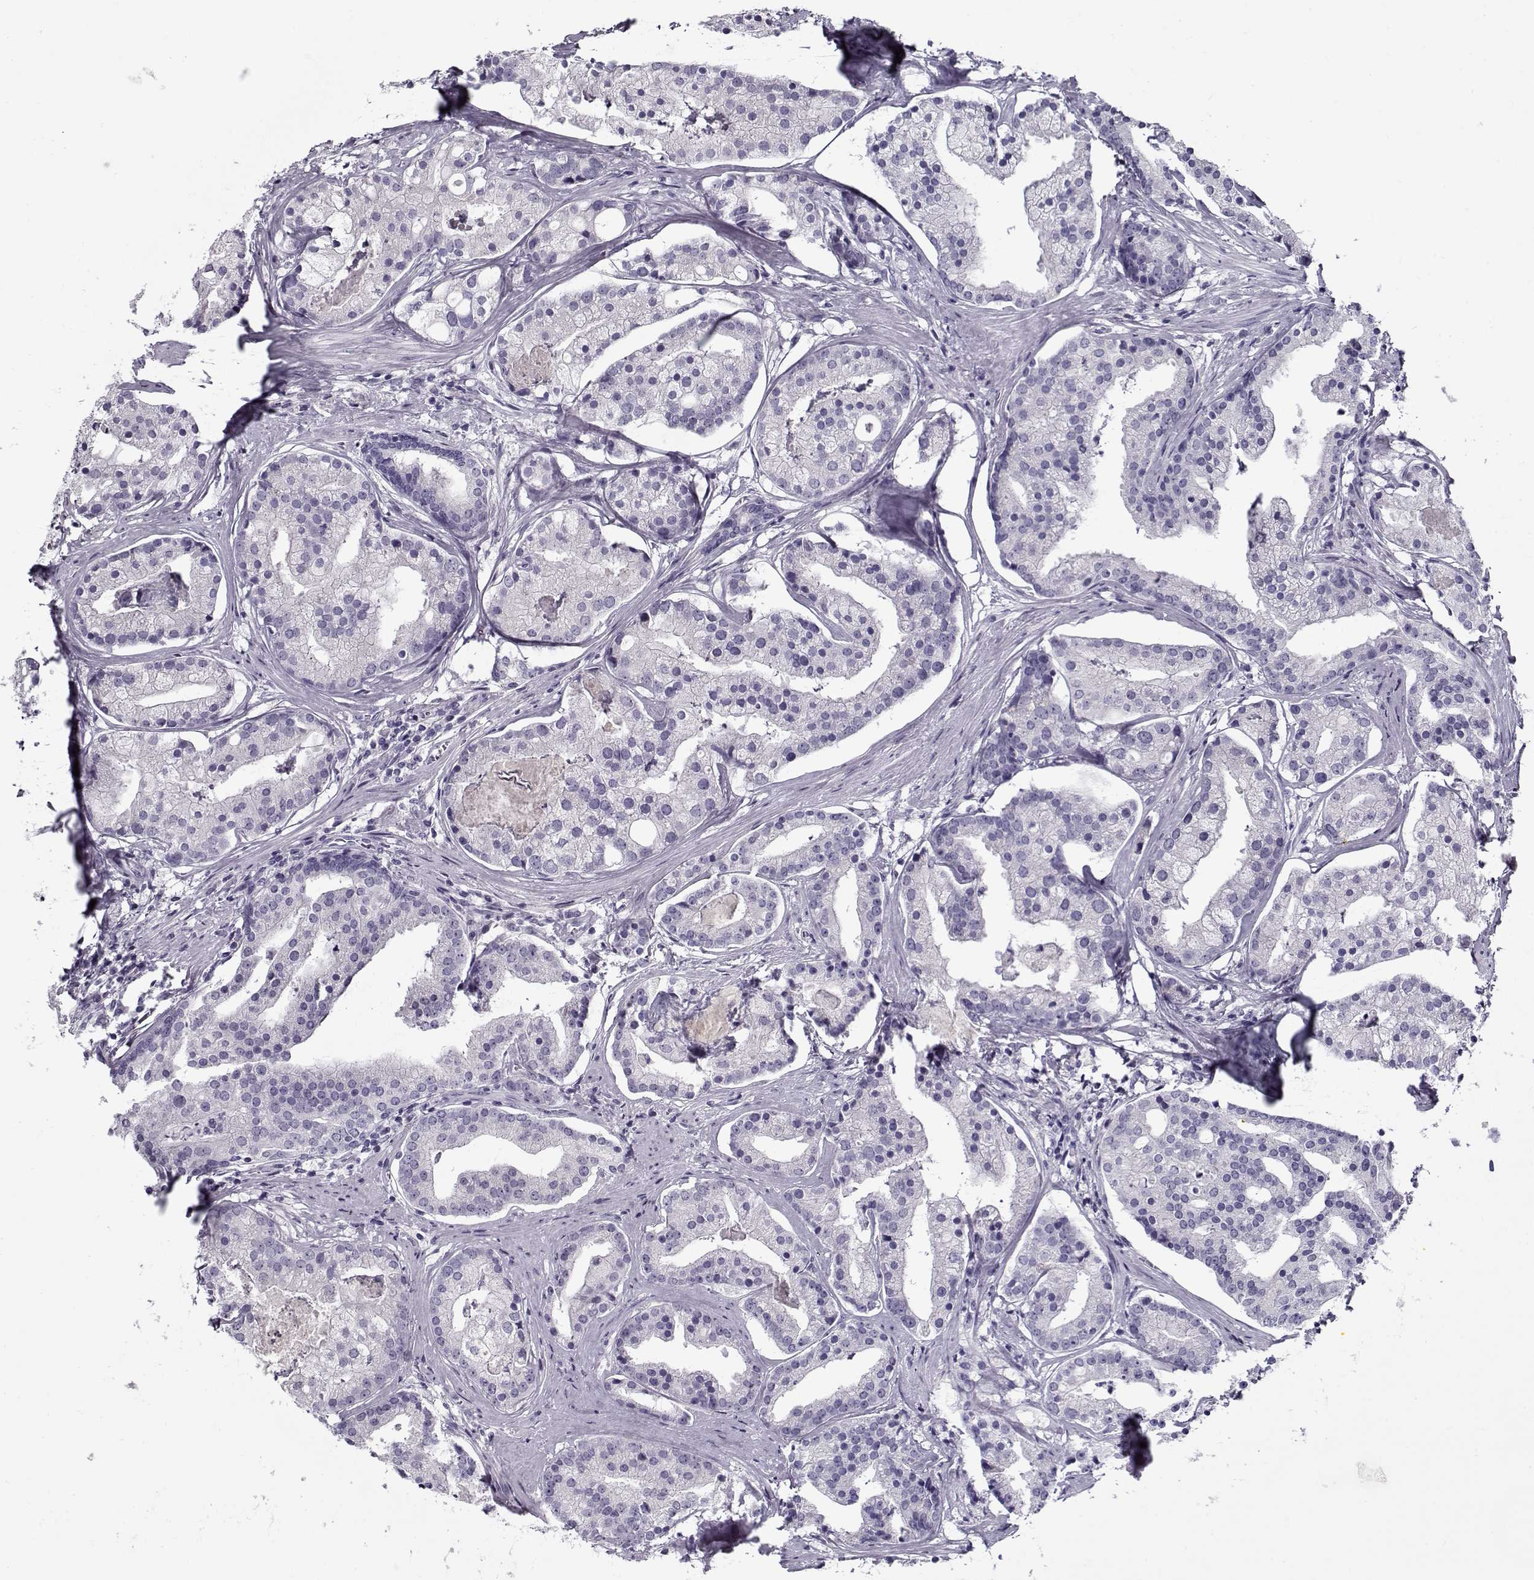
{"staining": {"intensity": "negative", "quantity": "none", "location": "none"}, "tissue": "prostate cancer", "cell_type": "Tumor cells", "image_type": "cancer", "snomed": [{"axis": "morphology", "description": "Adenocarcinoma, NOS"}, {"axis": "topography", "description": "Prostate and seminal vesicle, NOS"}, {"axis": "topography", "description": "Prostate"}], "caption": "Histopathology image shows no significant protein positivity in tumor cells of prostate cancer (adenocarcinoma).", "gene": "GAGE2A", "patient": {"sex": "male", "age": 44}}